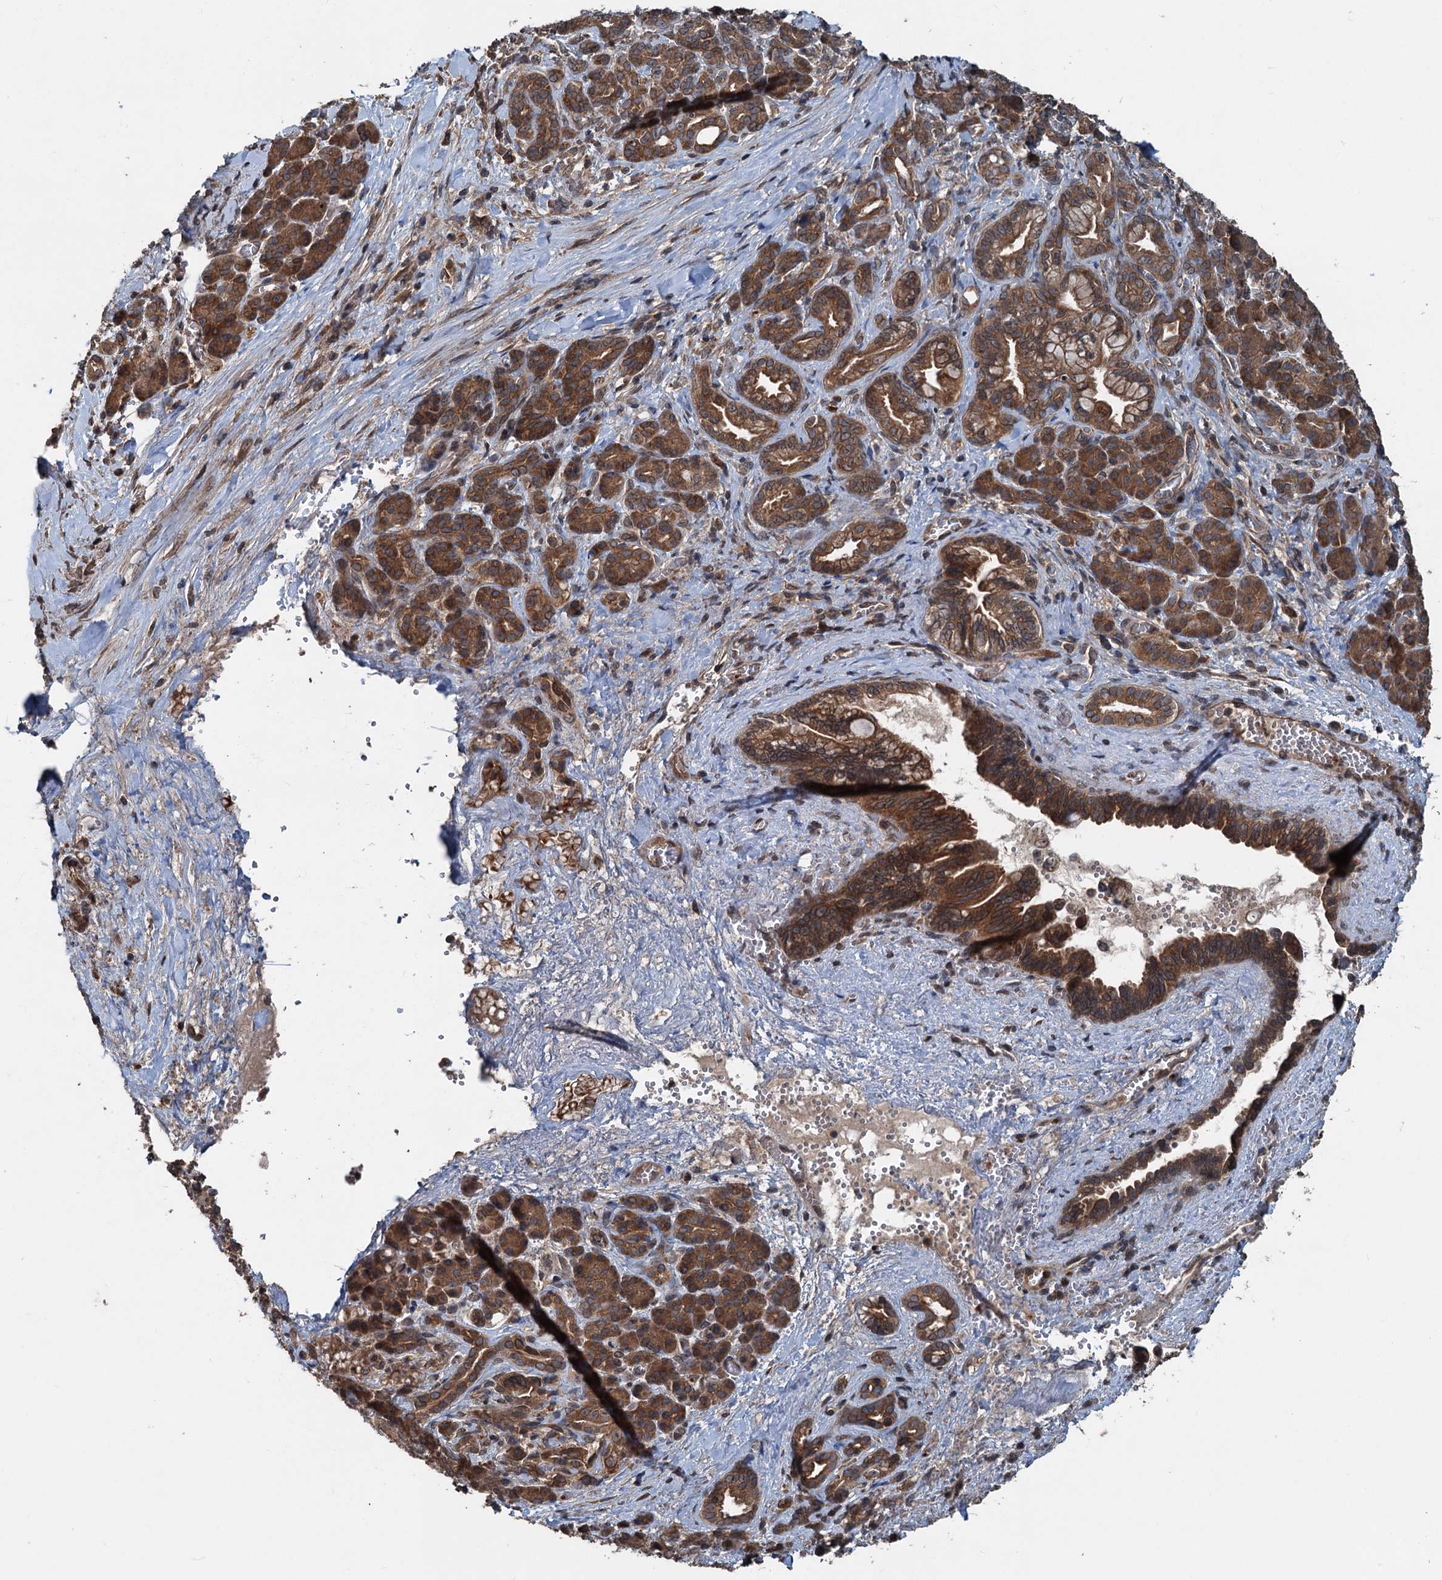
{"staining": {"intensity": "strong", "quantity": ">75%", "location": "cytoplasmic/membranous"}, "tissue": "pancreatic cancer", "cell_type": "Tumor cells", "image_type": "cancer", "snomed": [{"axis": "morphology", "description": "Adenocarcinoma, NOS"}, {"axis": "topography", "description": "Pancreas"}], "caption": "IHC micrograph of neoplastic tissue: human pancreatic cancer (adenocarcinoma) stained using IHC shows high levels of strong protein expression localized specifically in the cytoplasmic/membranous of tumor cells, appearing as a cytoplasmic/membranous brown color.", "gene": "N4BP2L2", "patient": {"sex": "male", "age": 59}}